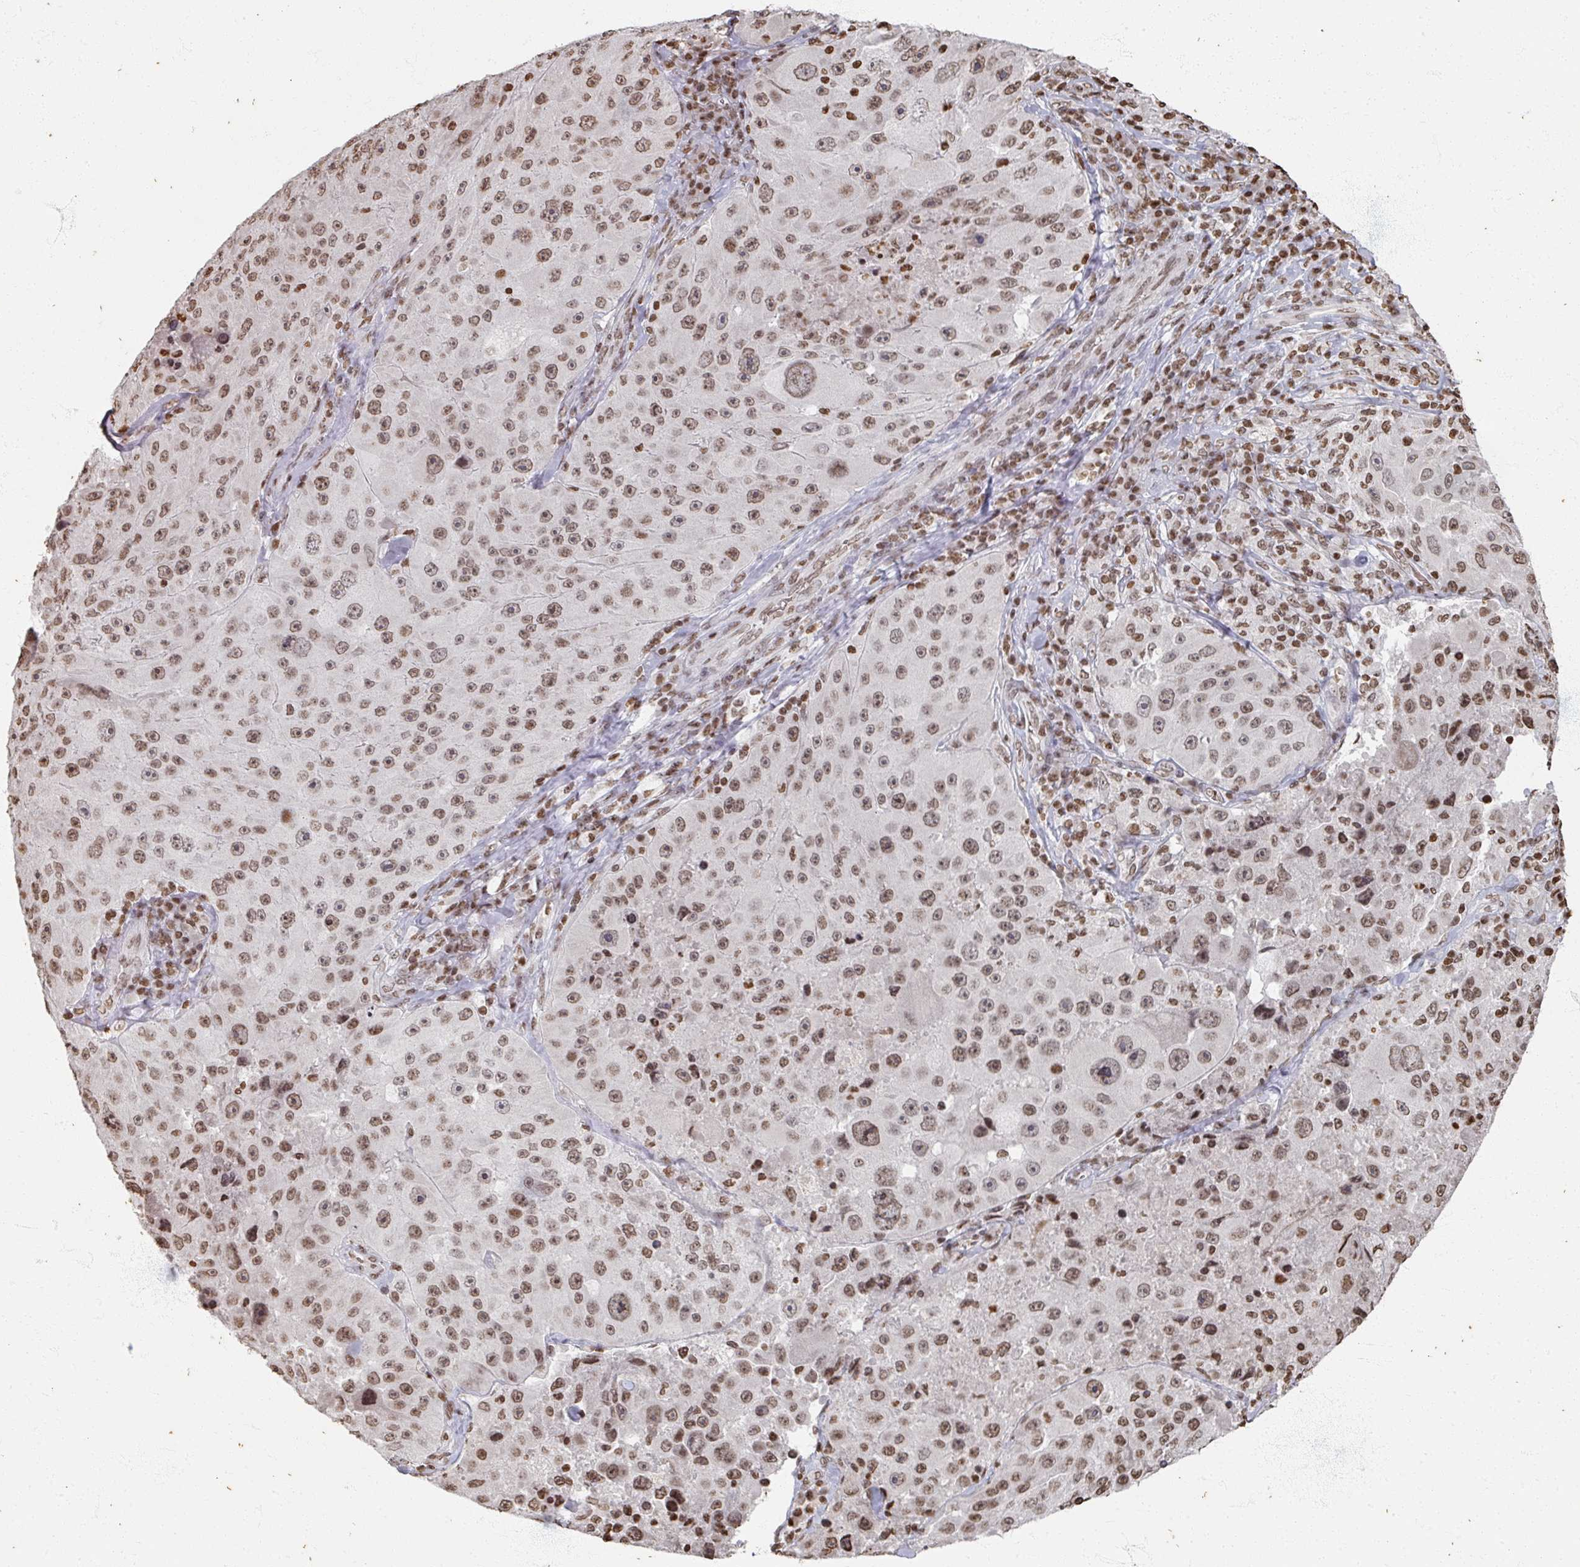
{"staining": {"intensity": "moderate", "quantity": ">75%", "location": "nuclear"}, "tissue": "melanoma", "cell_type": "Tumor cells", "image_type": "cancer", "snomed": [{"axis": "morphology", "description": "Malignant melanoma, Metastatic site"}, {"axis": "topography", "description": "Lymph node"}], "caption": "Protein expression analysis of human malignant melanoma (metastatic site) reveals moderate nuclear expression in about >75% of tumor cells.", "gene": "DCUN1D5", "patient": {"sex": "male", "age": 62}}